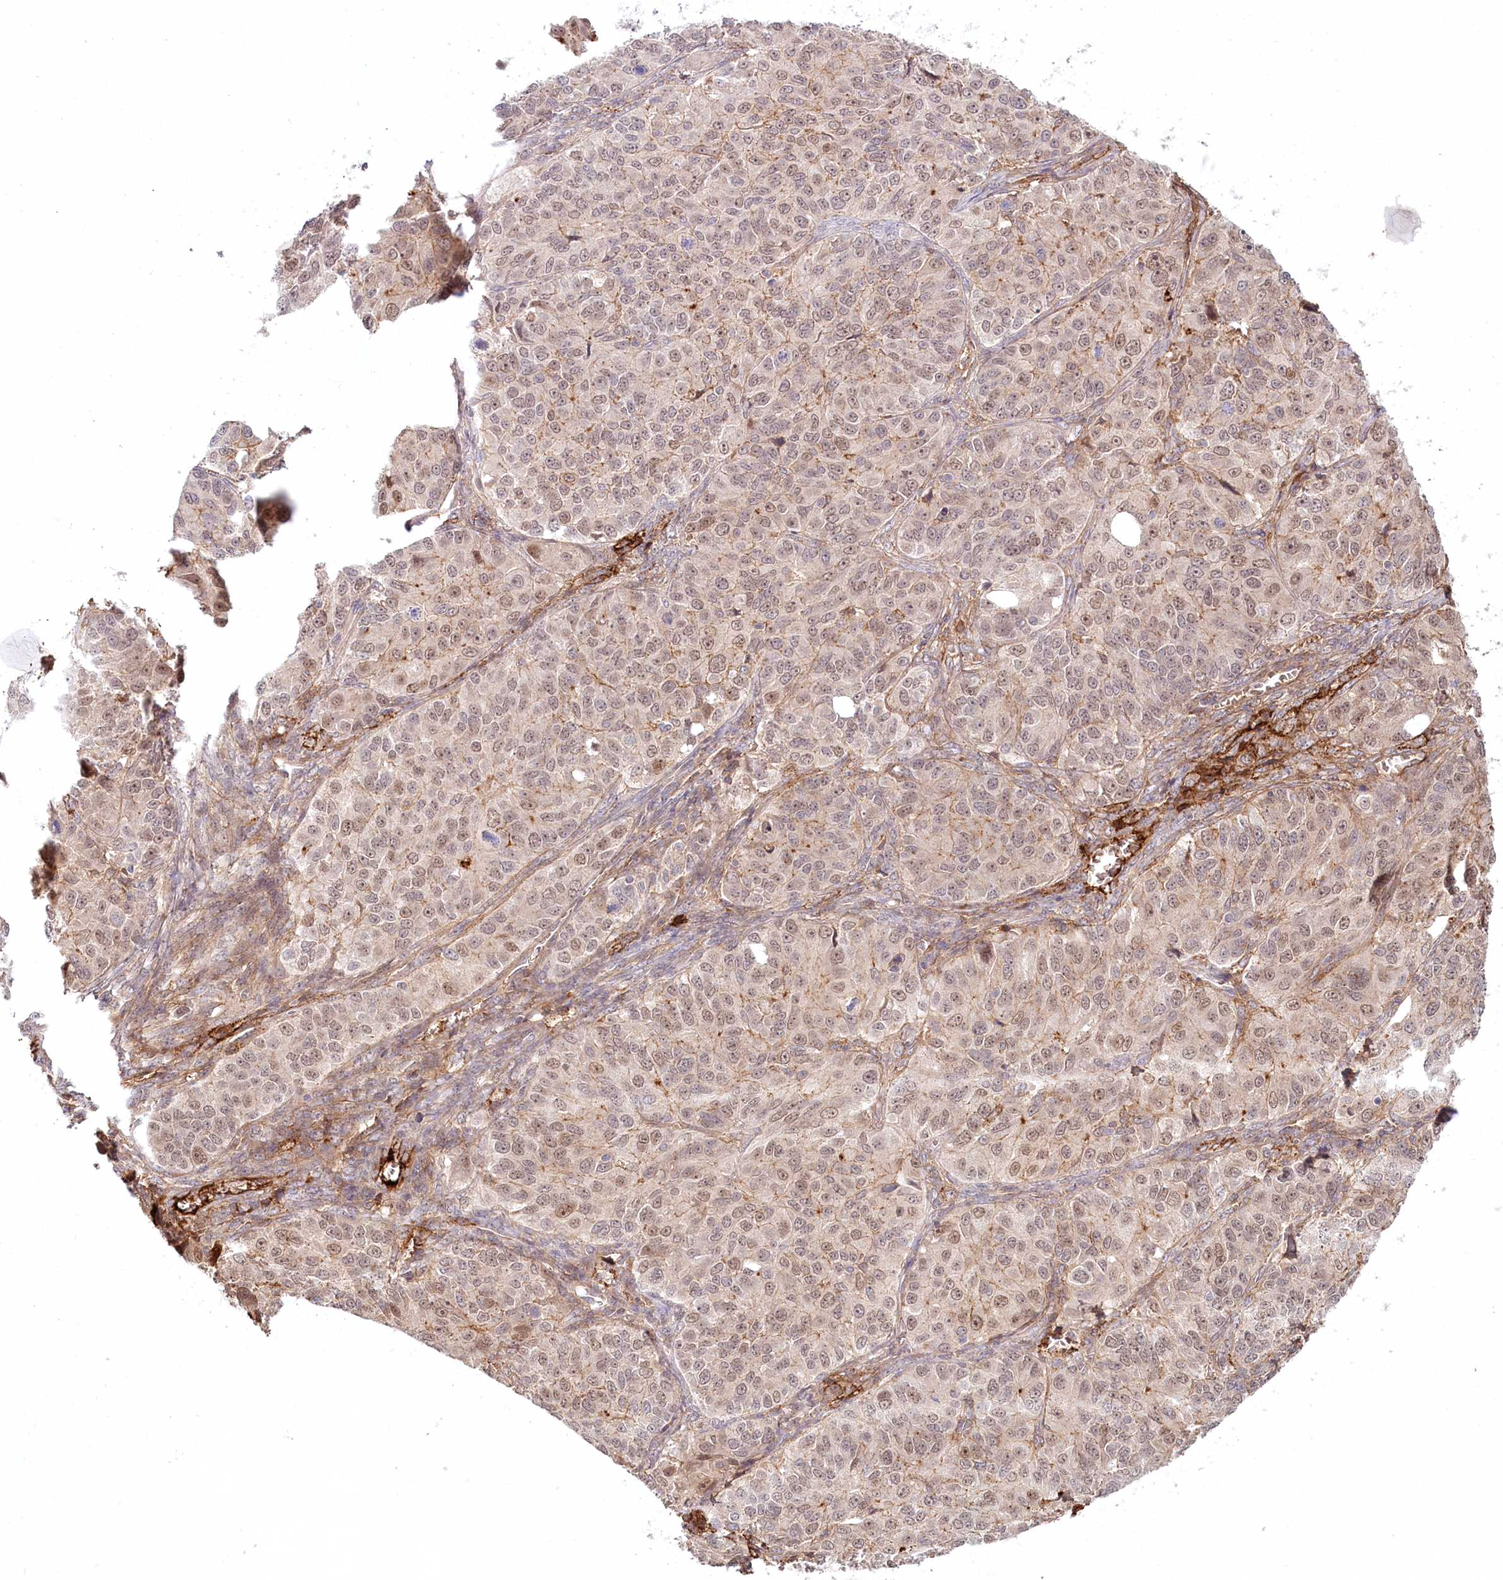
{"staining": {"intensity": "weak", "quantity": ">75%", "location": "cytoplasmic/membranous,nuclear"}, "tissue": "ovarian cancer", "cell_type": "Tumor cells", "image_type": "cancer", "snomed": [{"axis": "morphology", "description": "Carcinoma, endometroid"}, {"axis": "topography", "description": "Ovary"}], "caption": "High-power microscopy captured an IHC histopathology image of endometroid carcinoma (ovarian), revealing weak cytoplasmic/membranous and nuclear positivity in about >75% of tumor cells.", "gene": "PSAPL1", "patient": {"sex": "female", "age": 51}}